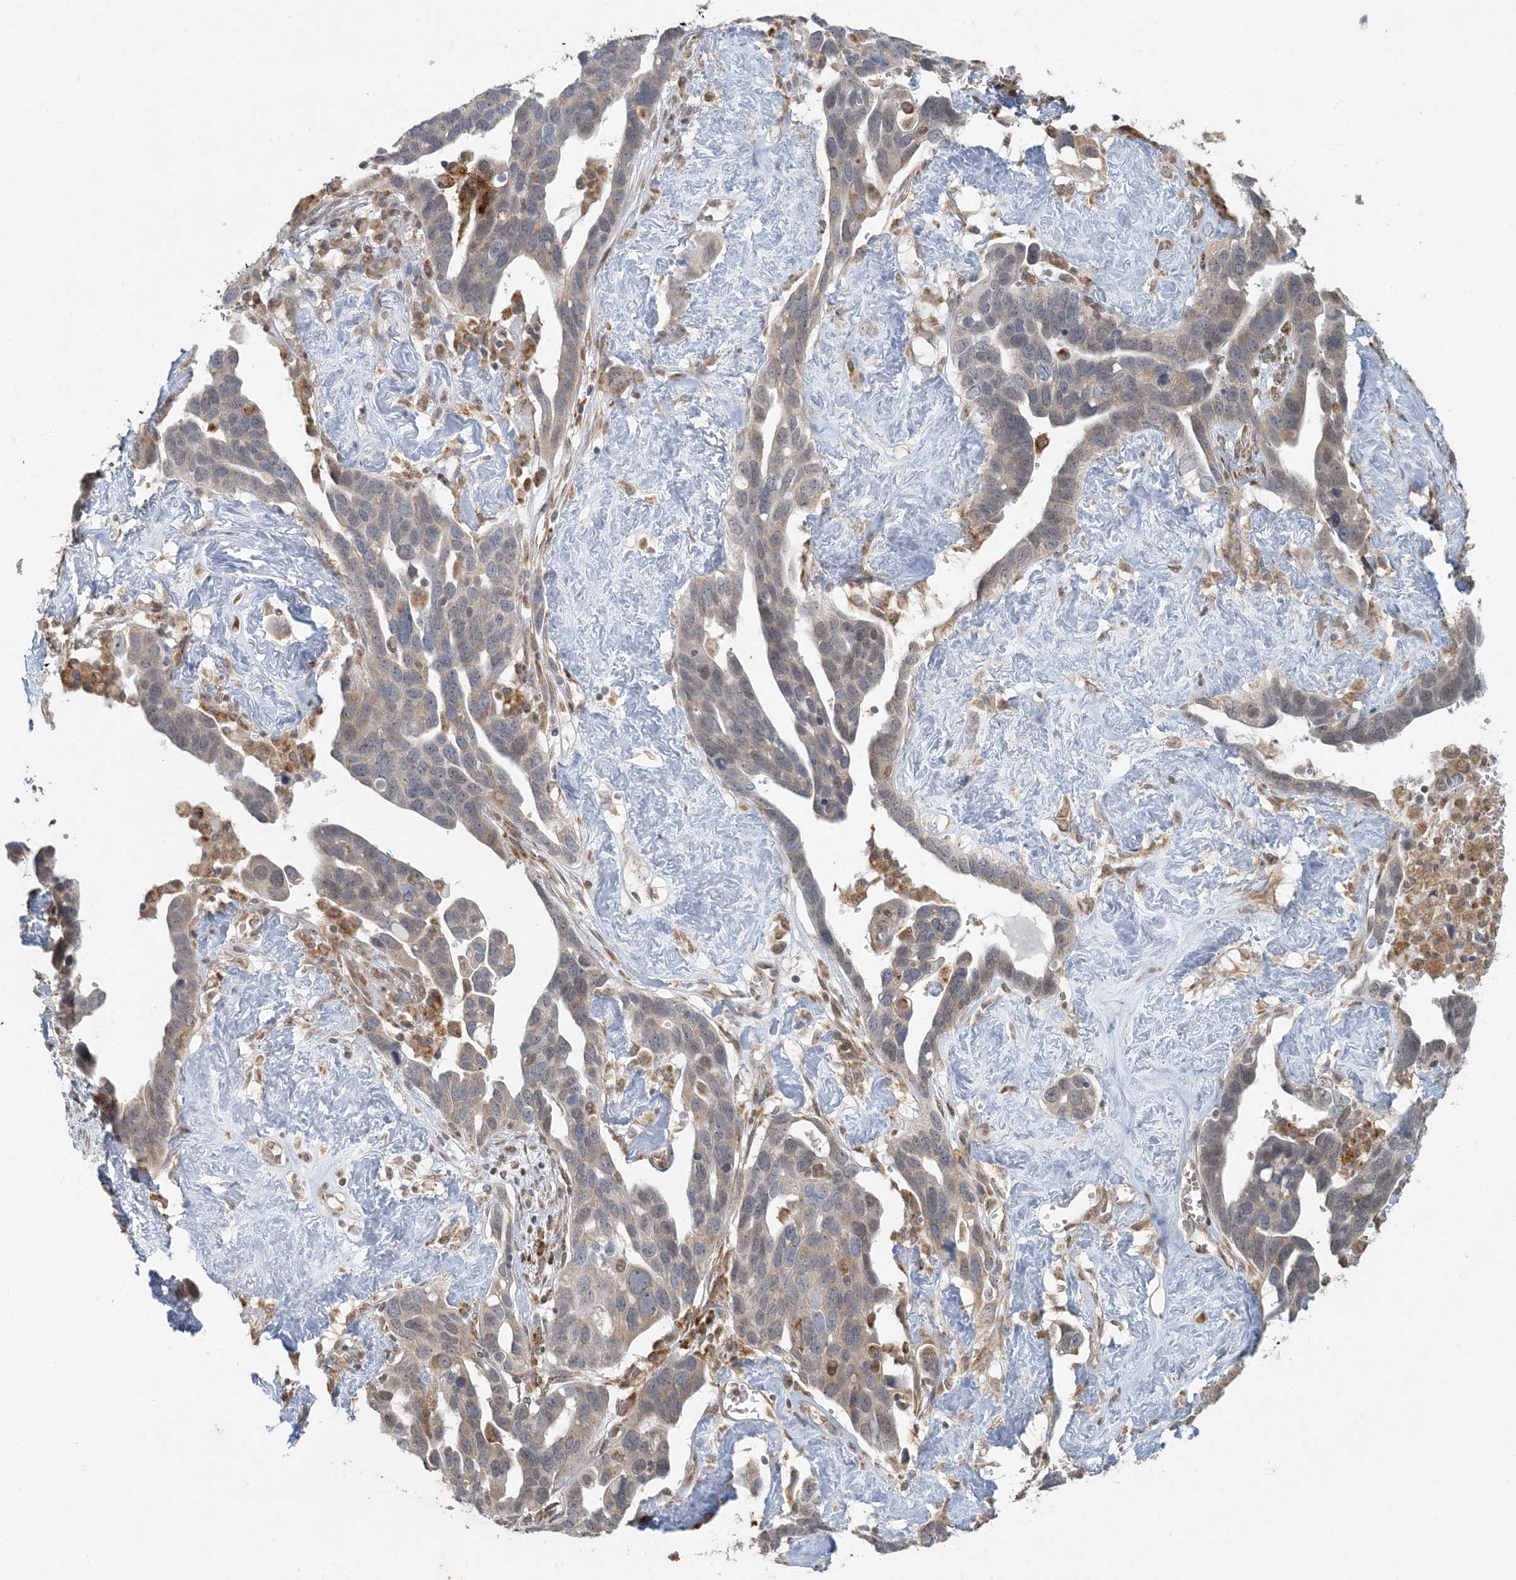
{"staining": {"intensity": "weak", "quantity": "<25%", "location": "cytoplasmic/membranous"}, "tissue": "ovarian cancer", "cell_type": "Tumor cells", "image_type": "cancer", "snomed": [{"axis": "morphology", "description": "Cystadenocarcinoma, serous, NOS"}, {"axis": "topography", "description": "Ovary"}], "caption": "DAB immunohistochemical staining of ovarian cancer (serous cystadenocarcinoma) shows no significant positivity in tumor cells.", "gene": "AK9", "patient": {"sex": "female", "age": 54}}